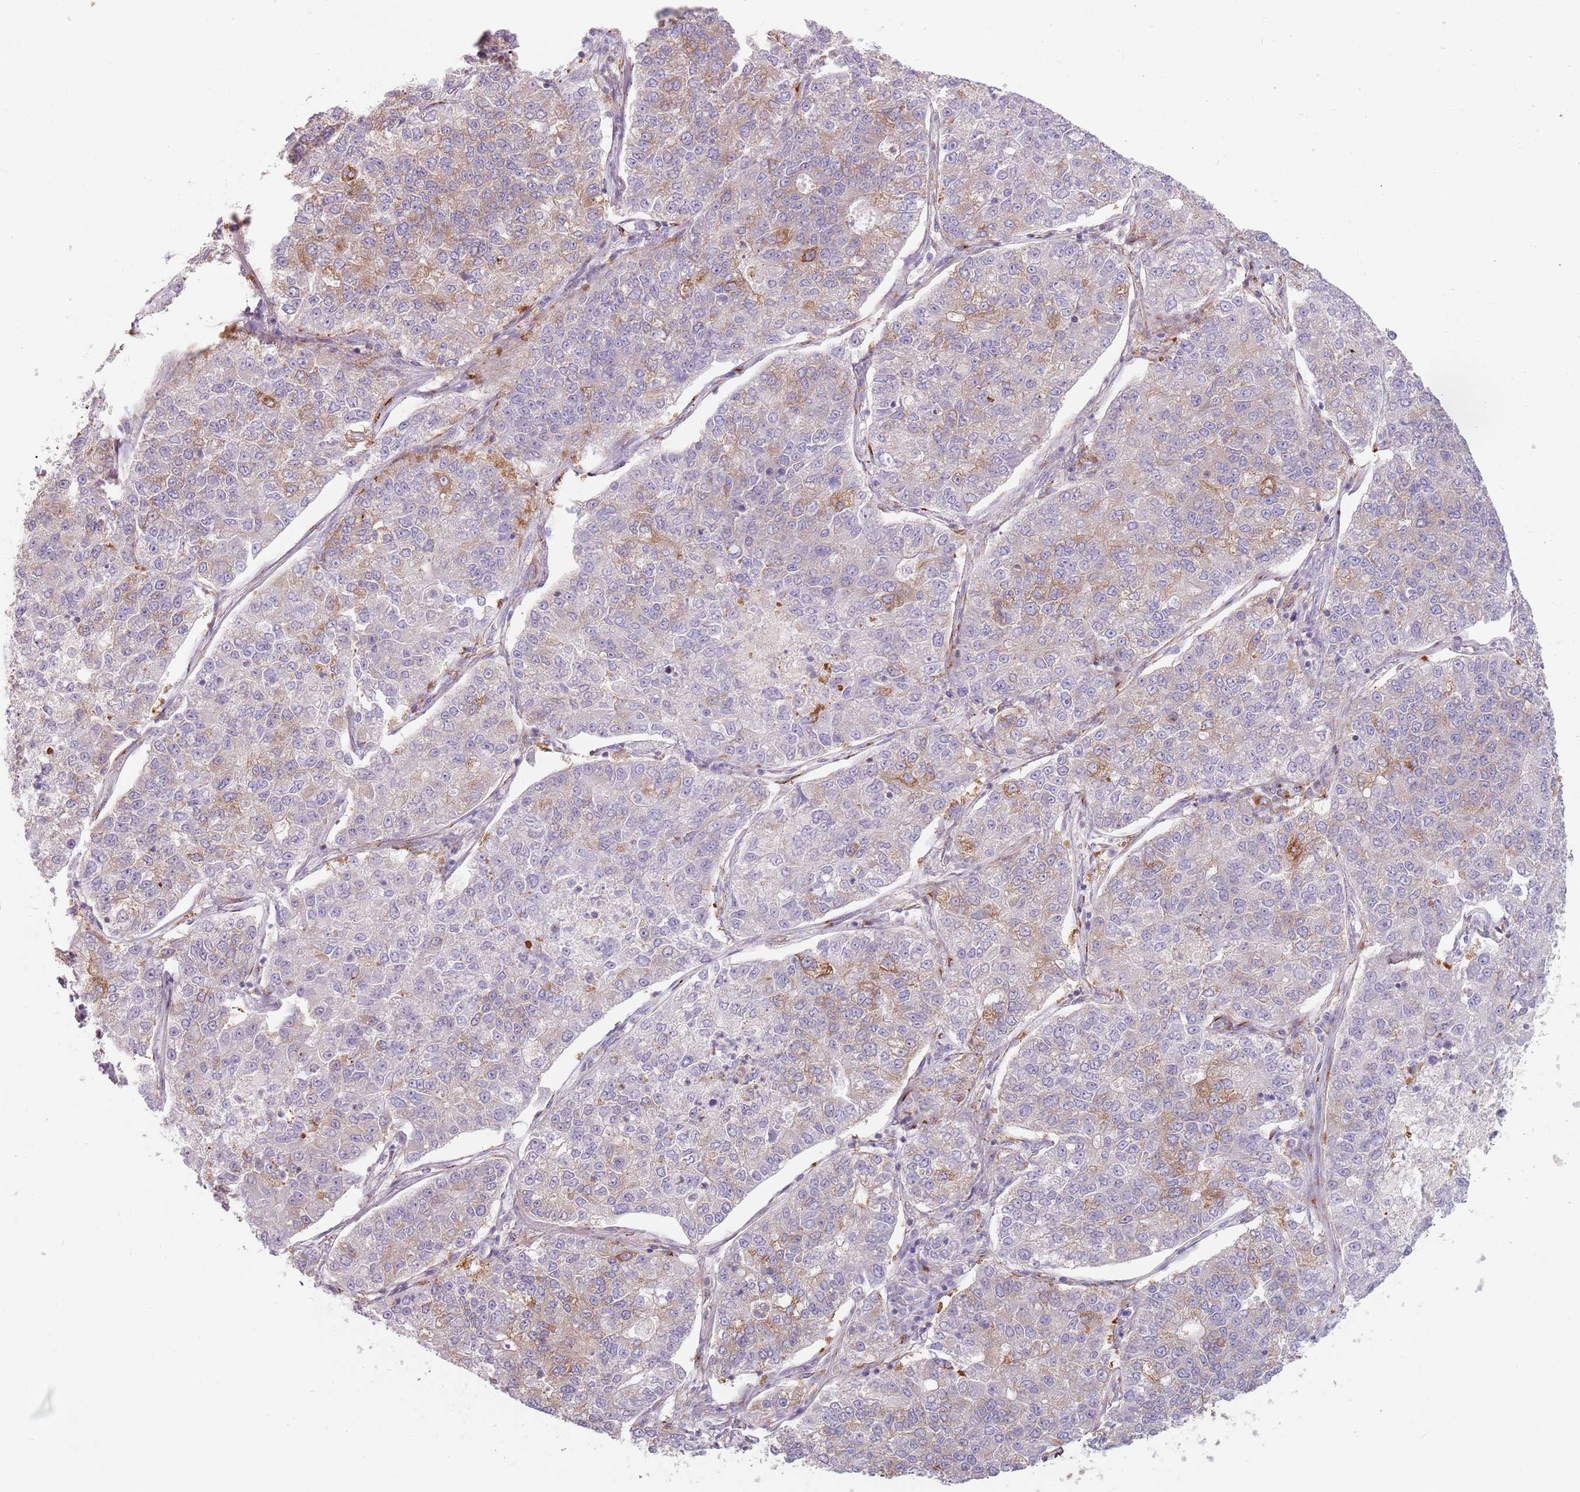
{"staining": {"intensity": "moderate", "quantity": "<25%", "location": "cytoplasmic/membranous"}, "tissue": "lung cancer", "cell_type": "Tumor cells", "image_type": "cancer", "snomed": [{"axis": "morphology", "description": "Adenocarcinoma, NOS"}, {"axis": "topography", "description": "Lung"}], "caption": "About <25% of tumor cells in human adenocarcinoma (lung) display moderate cytoplasmic/membranous protein expression as visualized by brown immunohistochemical staining.", "gene": "TPD52L2", "patient": {"sex": "male", "age": 49}}